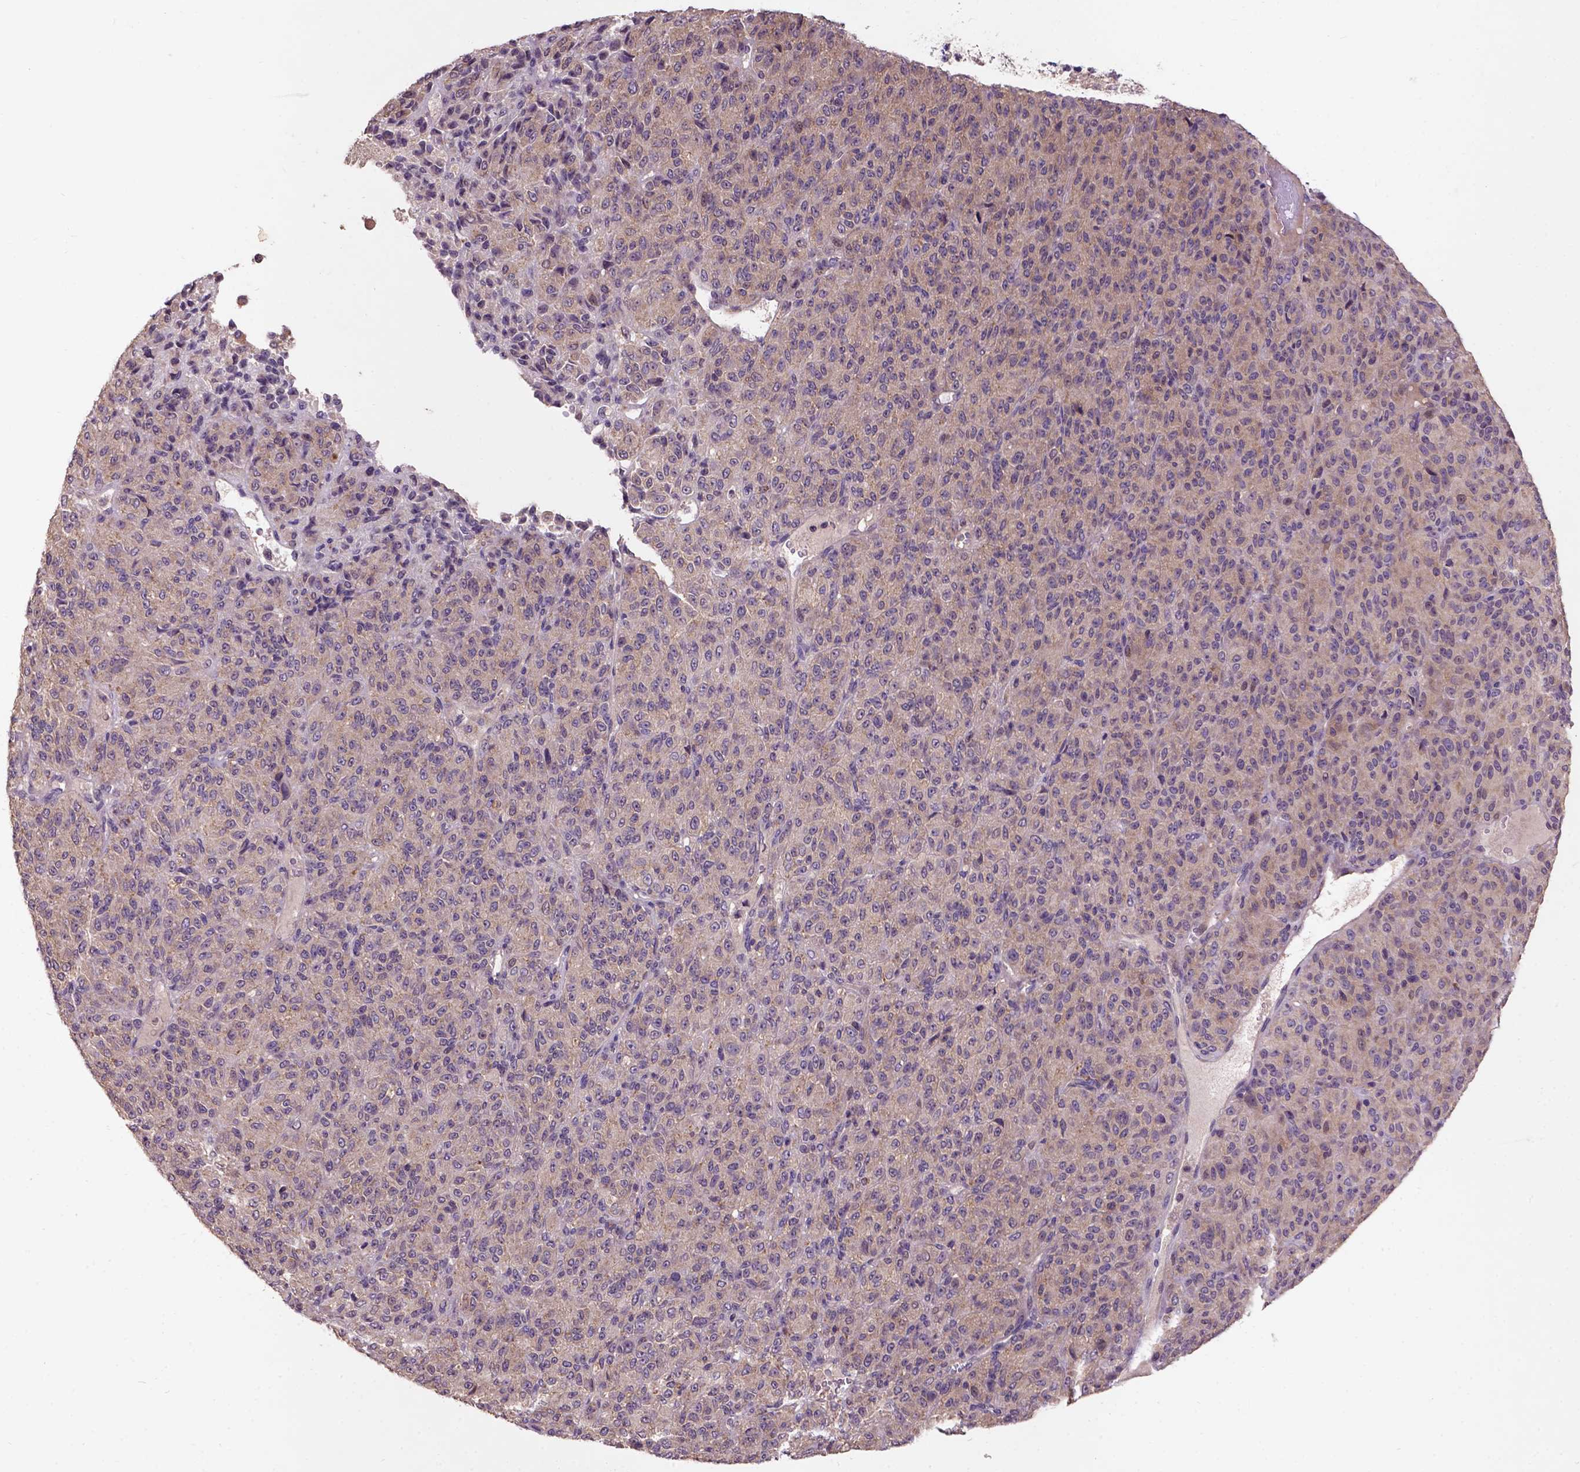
{"staining": {"intensity": "moderate", "quantity": "<25%", "location": "cytoplasmic/membranous"}, "tissue": "melanoma", "cell_type": "Tumor cells", "image_type": "cancer", "snomed": [{"axis": "morphology", "description": "Malignant melanoma, Metastatic site"}, {"axis": "topography", "description": "Brain"}], "caption": "Immunohistochemical staining of human melanoma shows low levels of moderate cytoplasmic/membranous expression in about <25% of tumor cells.", "gene": "KBTBD8", "patient": {"sex": "female", "age": 56}}